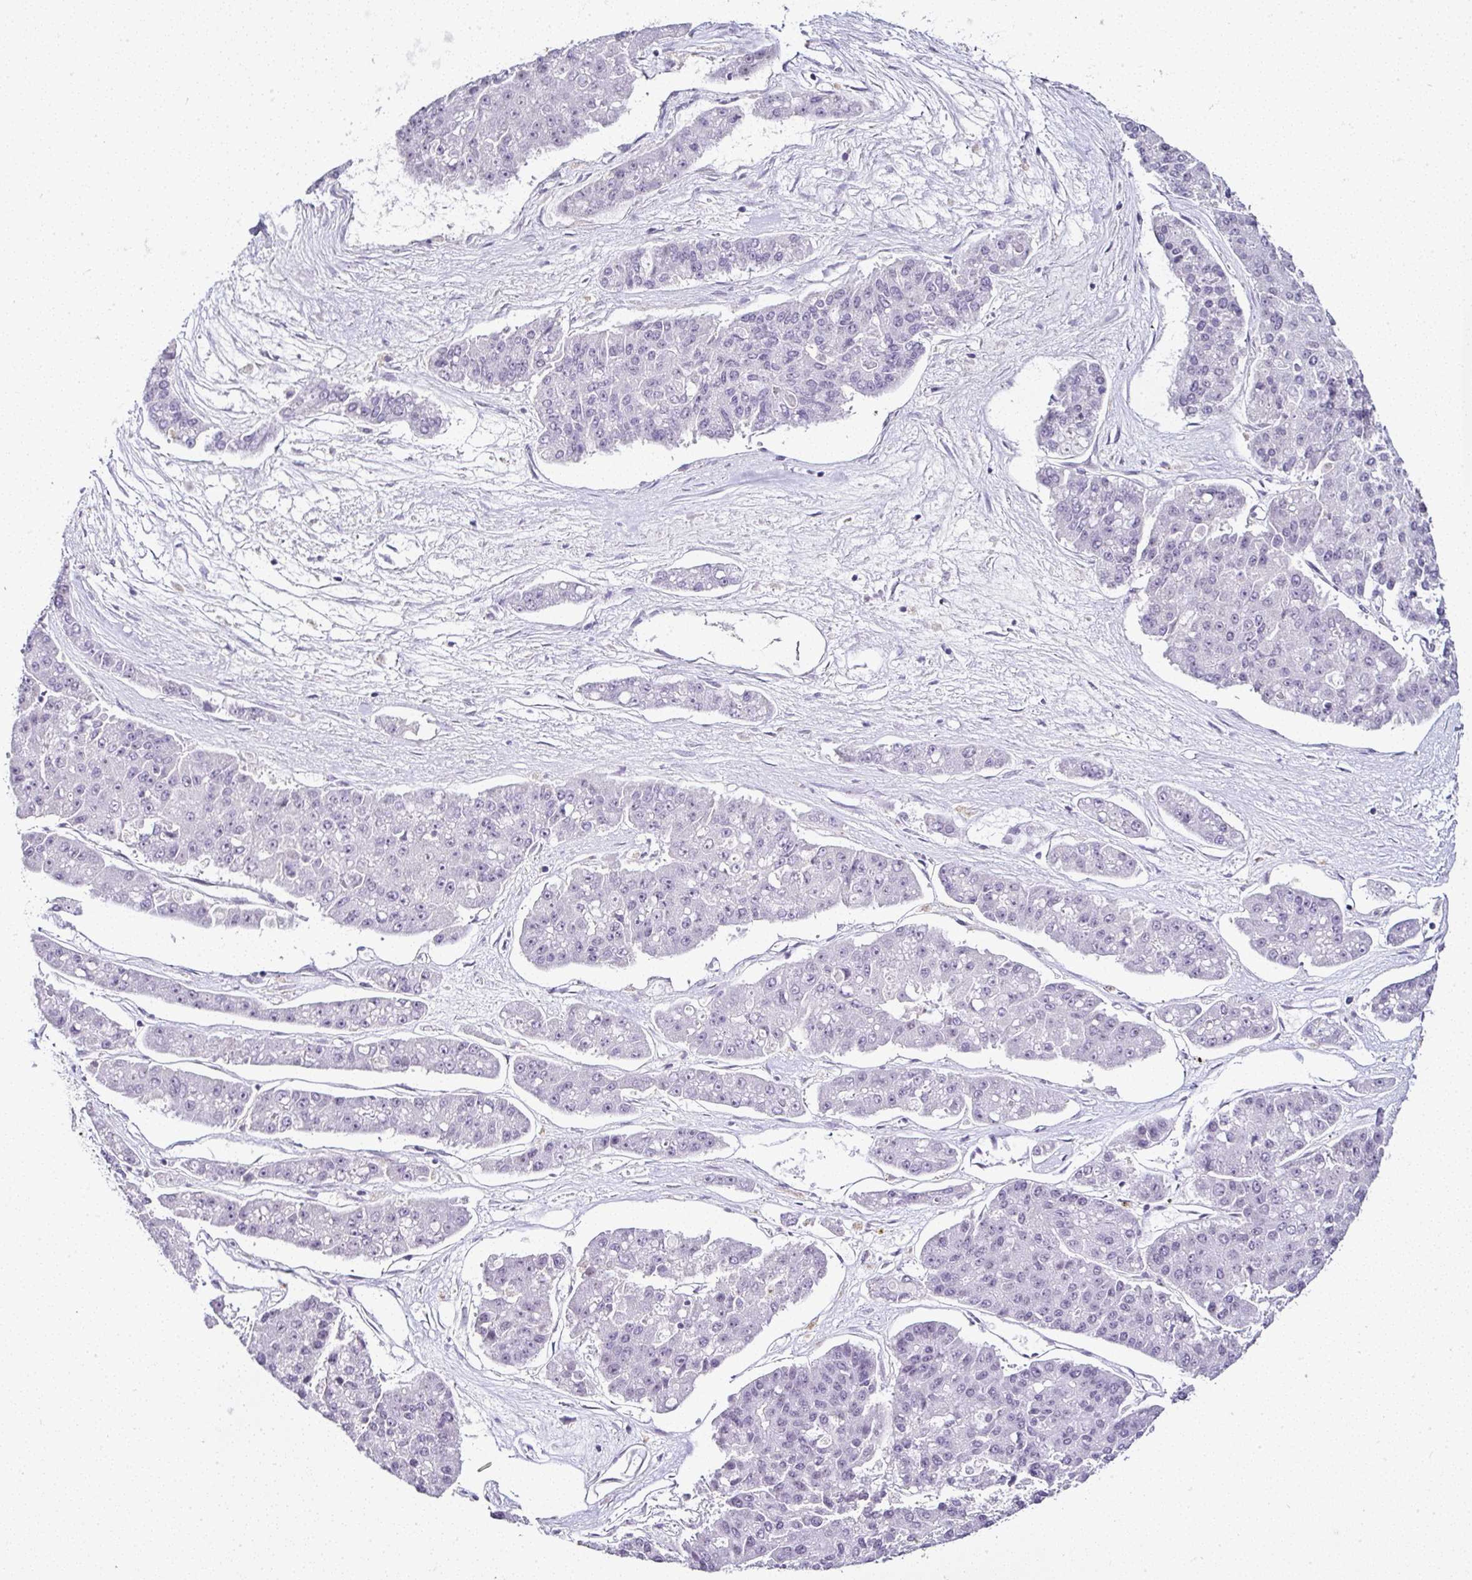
{"staining": {"intensity": "negative", "quantity": "none", "location": "none"}, "tissue": "pancreatic cancer", "cell_type": "Tumor cells", "image_type": "cancer", "snomed": [{"axis": "morphology", "description": "Adenocarcinoma, NOS"}, {"axis": "topography", "description": "Pancreas"}], "caption": "The IHC micrograph has no significant expression in tumor cells of adenocarcinoma (pancreatic) tissue.", "gene": "SERPINB3", "patient": {"sex": "male", "age": 50}}